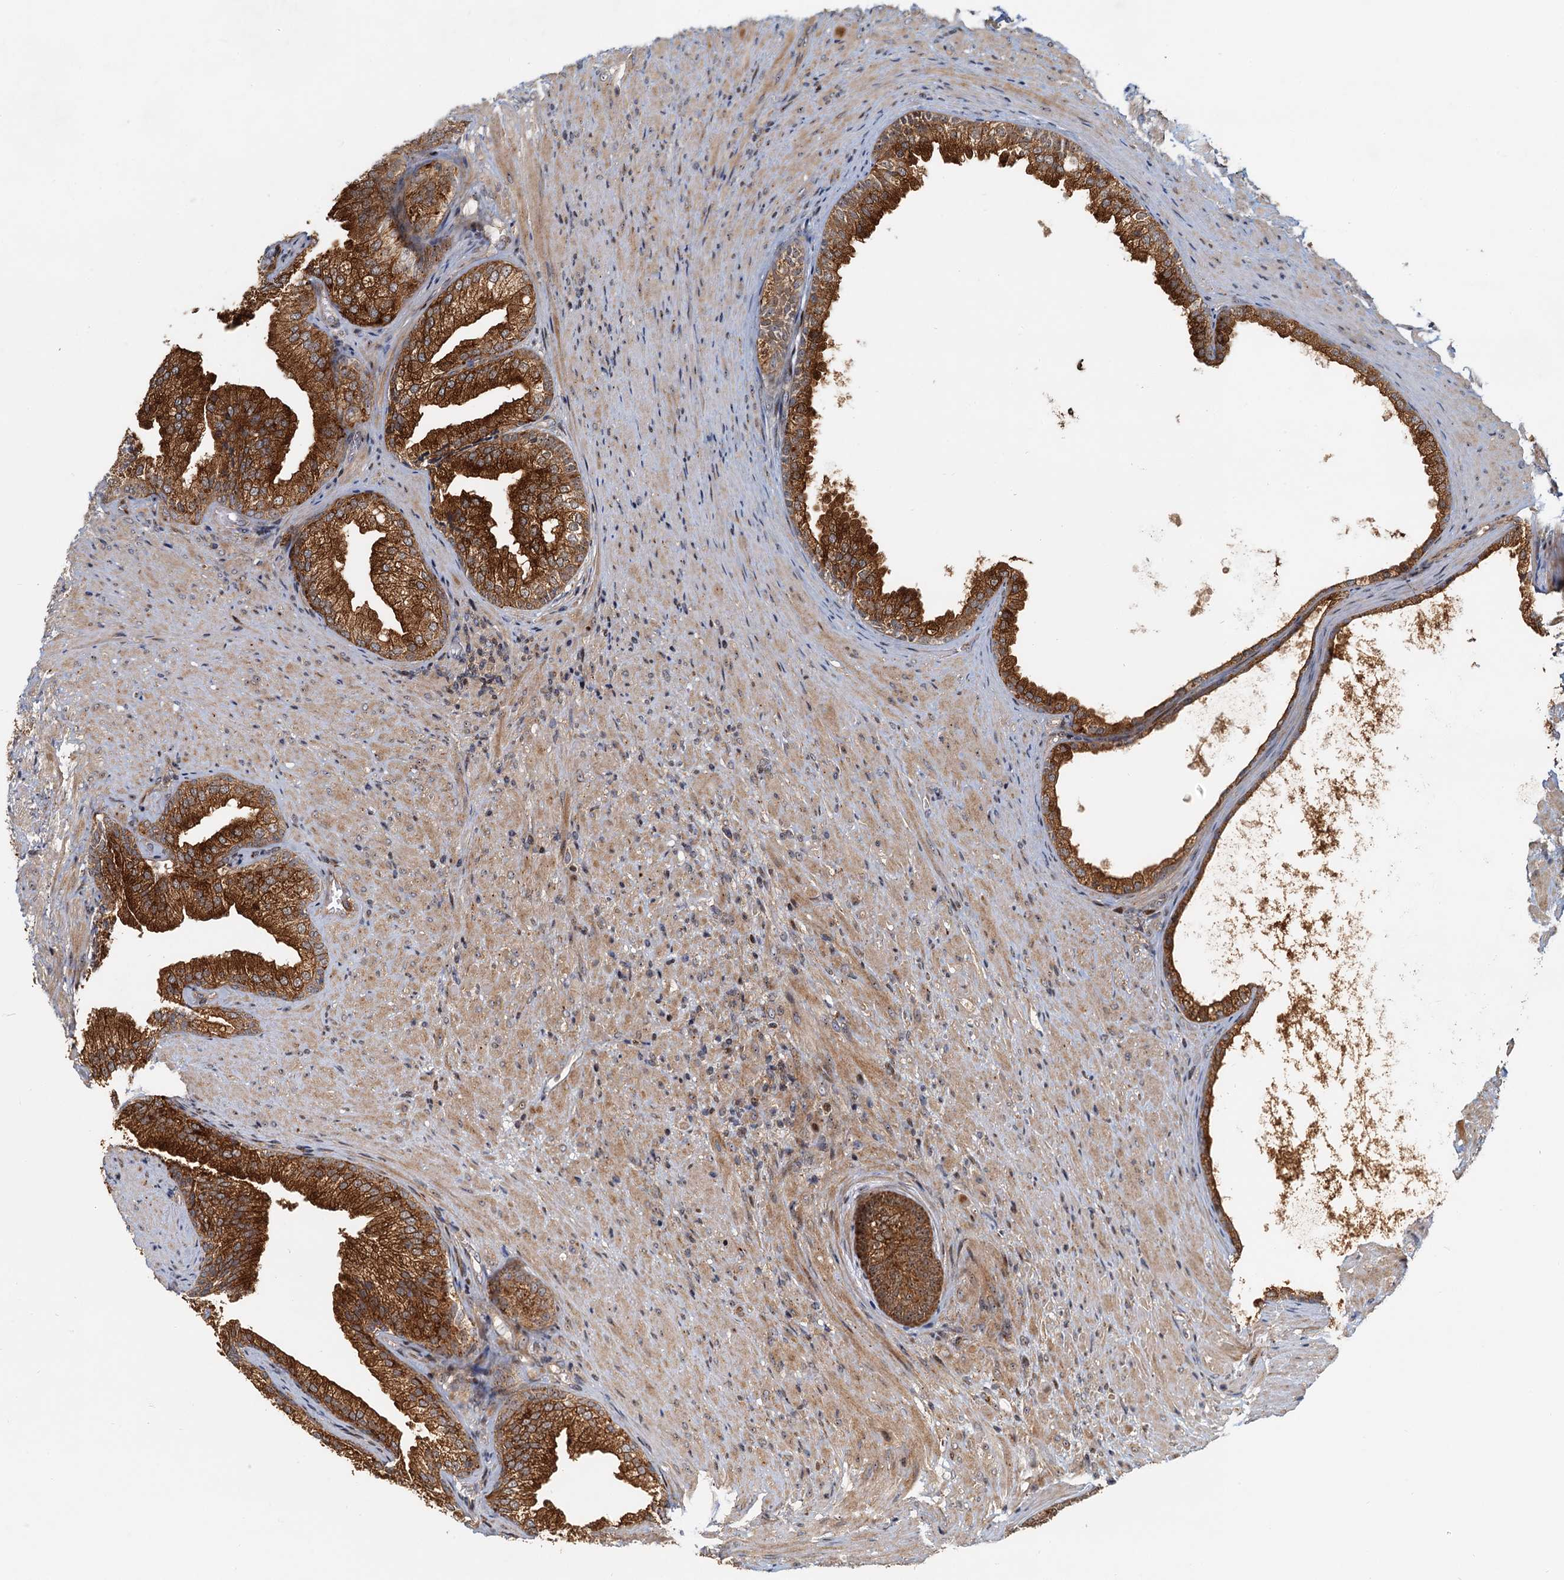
{"staining": {"intensity": "strong", "quantity": ">75%", "location": "cytoplasmic/membranous"}, "tissue": "prostate", "cell_type": "Glandular cells", "image_type": "normal", "snomed": [{"axis": "morphology", "description": "Normal tissue, NOS"}, {"axis": "topography", "description": "Prostate"}], "caption": "High-power microscopy captured an immunohistochemistry image of benign prostate, revealing strong cytoplasmic/membranous staining in about >75% of glandular cells.", "gene": "TOLLIP", "patient": {"sex": "male", "age": 76}}